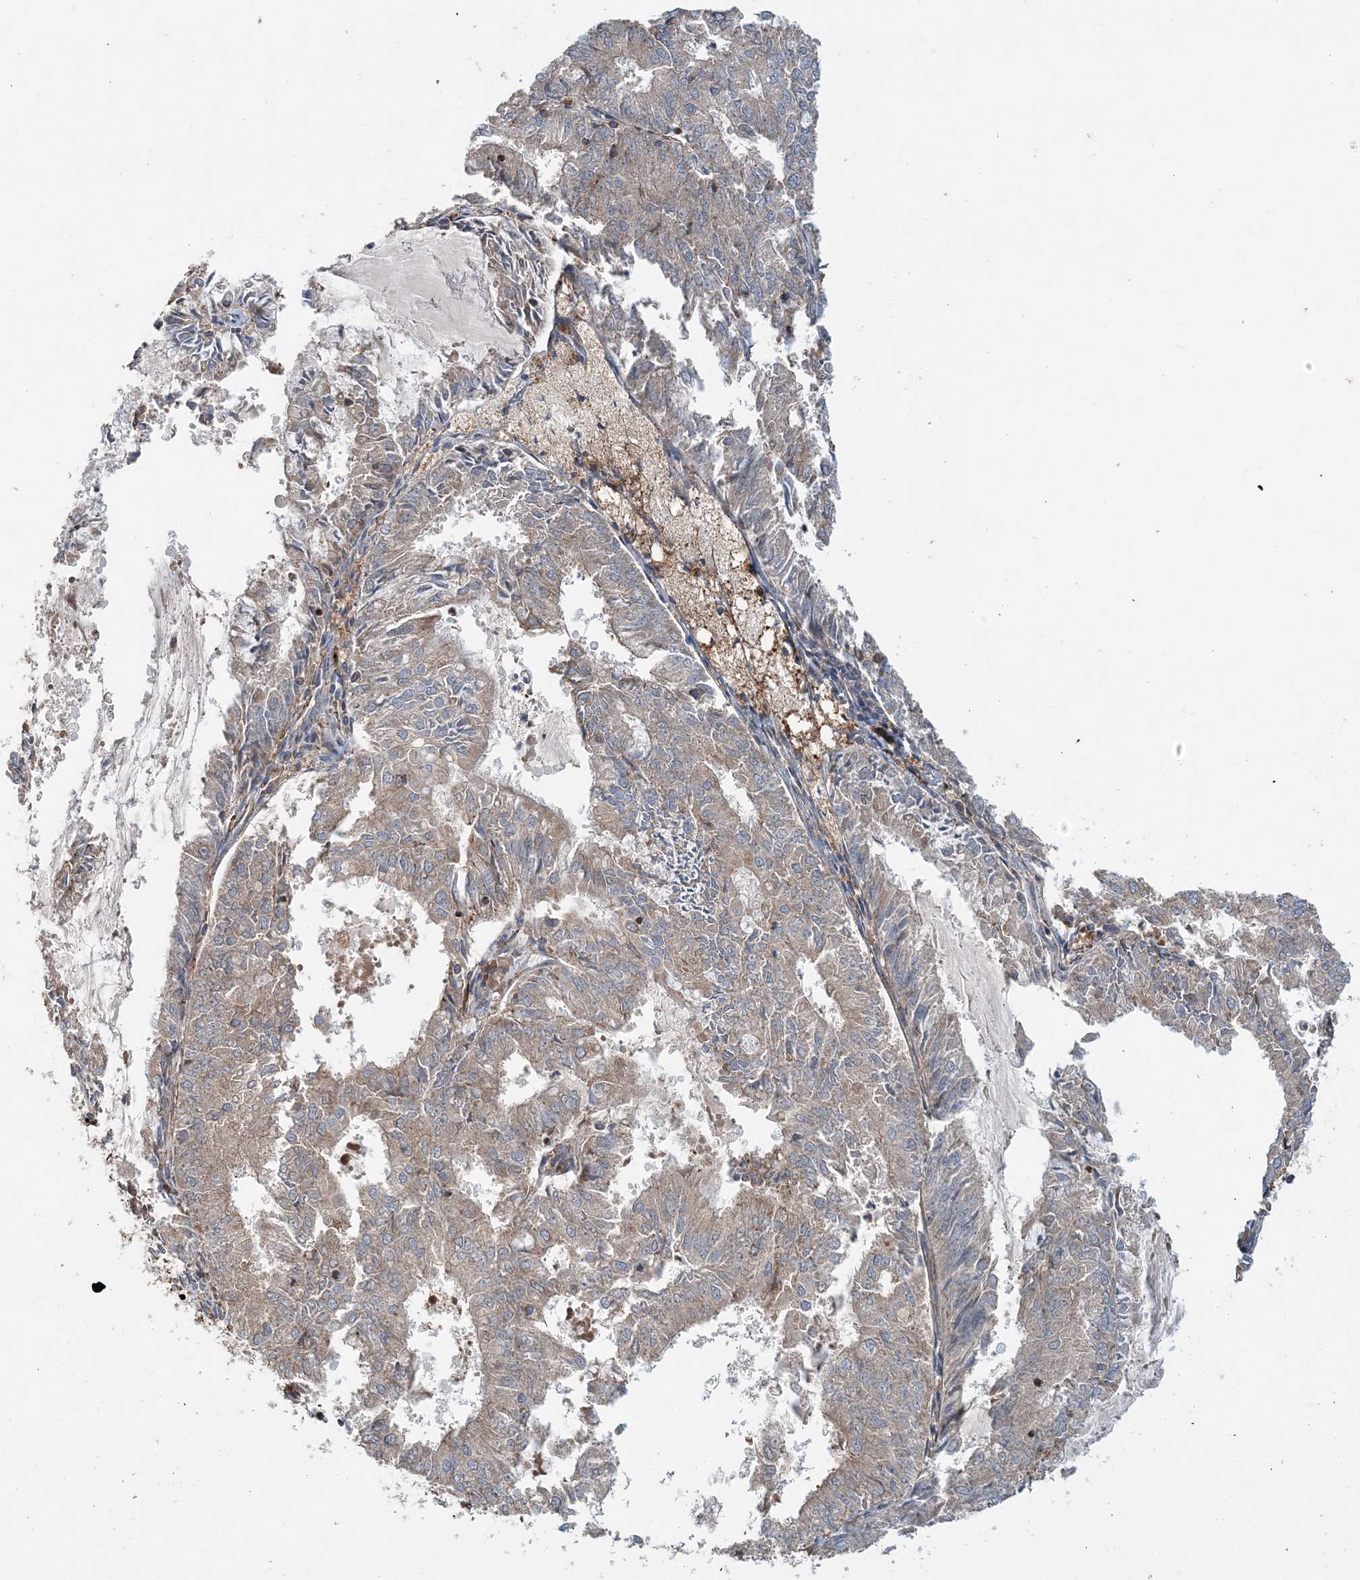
{"staining": {"intensity": "weak", "quantity": ">75%", "location": "cytoplasmic/membranous"}, "tissue": "endometrial cancer", "cell_type": "Tumor cells", "image_type": "cancer", "snomed": [{"axis": "morphology", "description": "Adenocarcinoma, NOS"}, {"axis": "topography", "description": "Endometrium"}], "caption": "Adenocarcinoma (endometrial) stained for a protein (brown) exhibits weak cytoplasmic/membranous positive expression in approximately >75% of tumor cells.", "gene": "TTI1", "patient": {"sex": "female", "age": 57}}